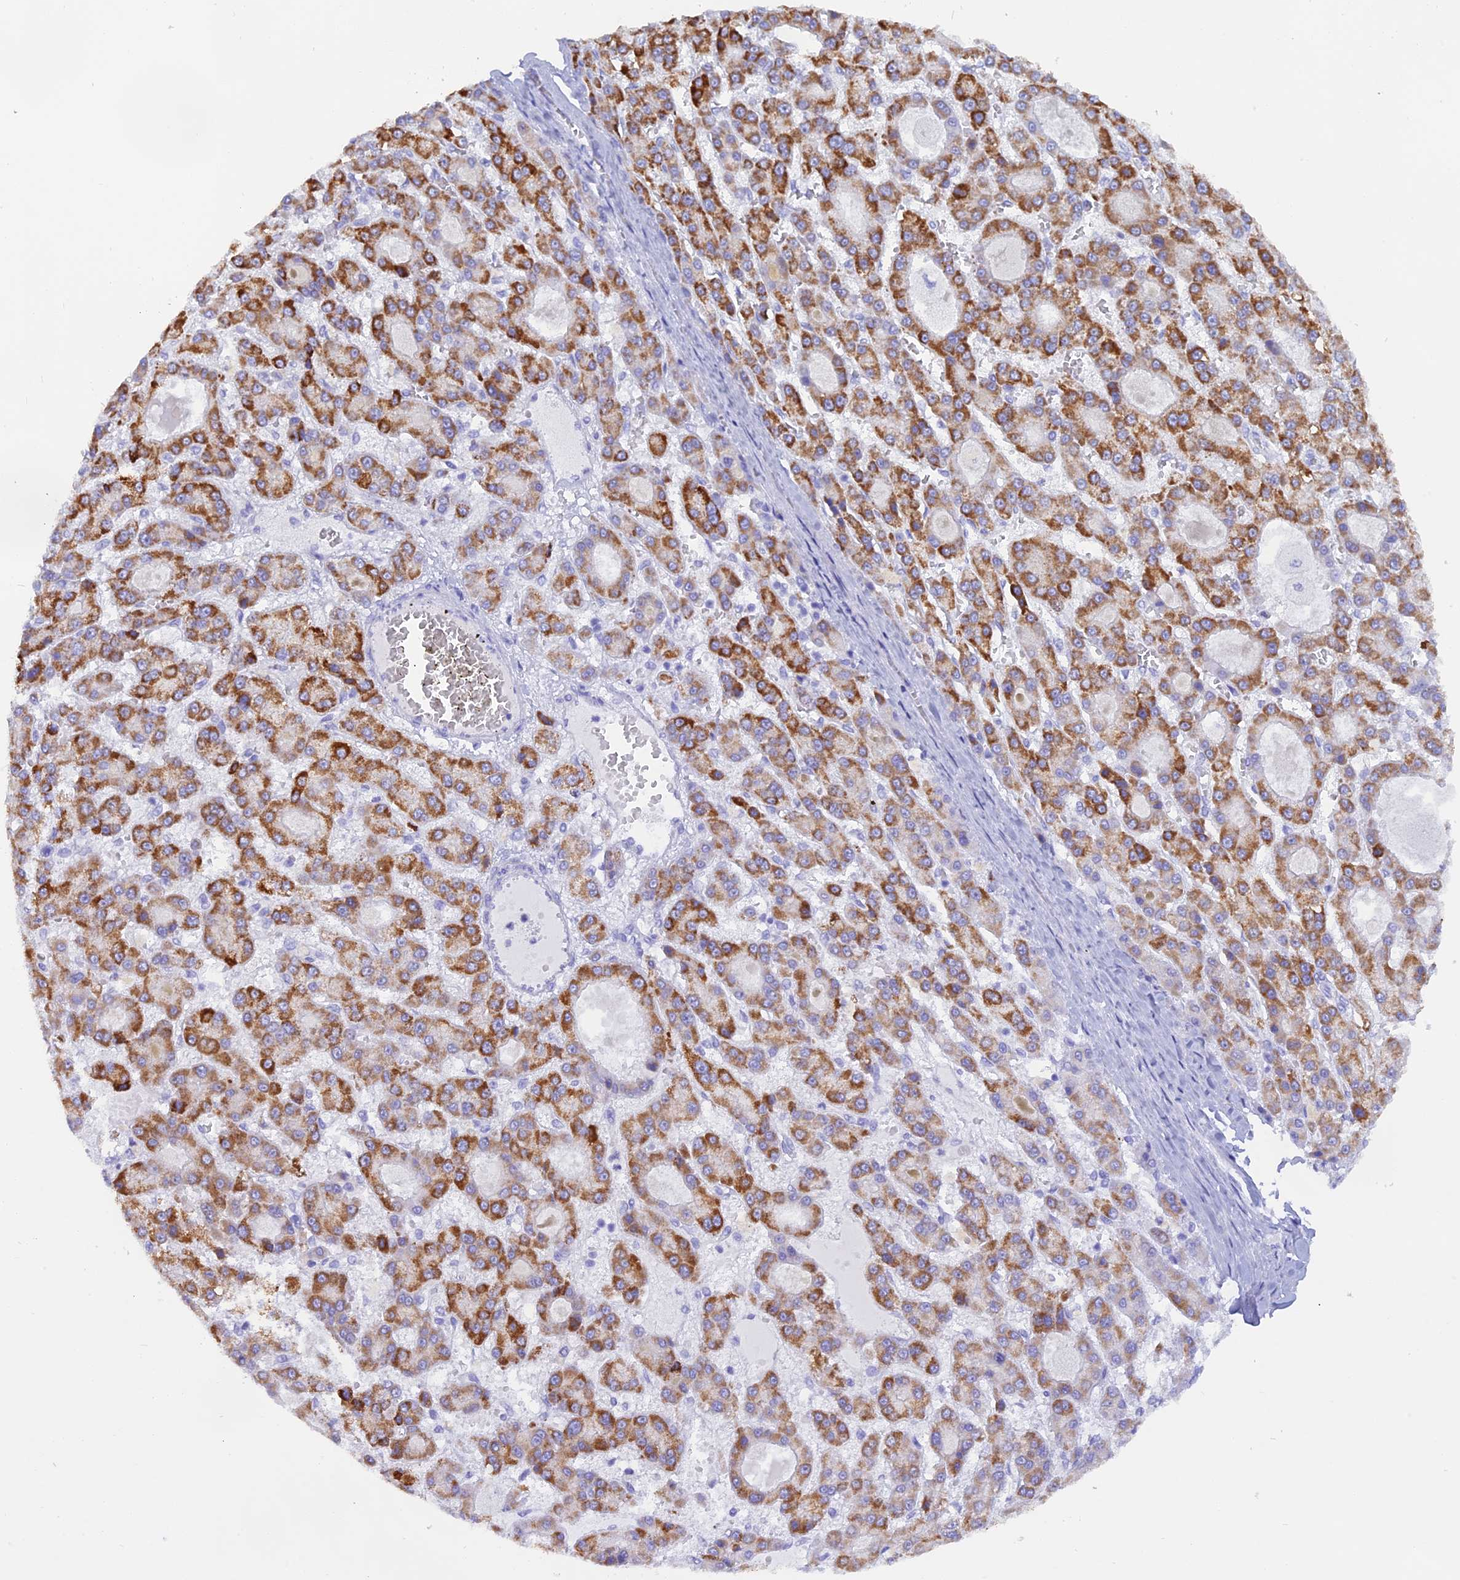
{"staining": {"intensity": "moderate", "quantity": ">75%", "location": "cytoplasmic/membranous"}, "tissue": "liver cancer", "cell_type": "Tumor cells", "image_type": "cancer", "snomed": [{"axis": "morphology", "description": "Carcinoma, Hepatocellular, NOS"}, {"axis": "topography", "description": "Liver"}], "caption": "Immunohistochemical staining of human liver hepatocellular carcinoma displays moderate cytoplasmic/membranous protein staining in approximately >75% of tumor cells.", "gene": "ISCA1", "patient": {"sex": "male", "age": 70}}